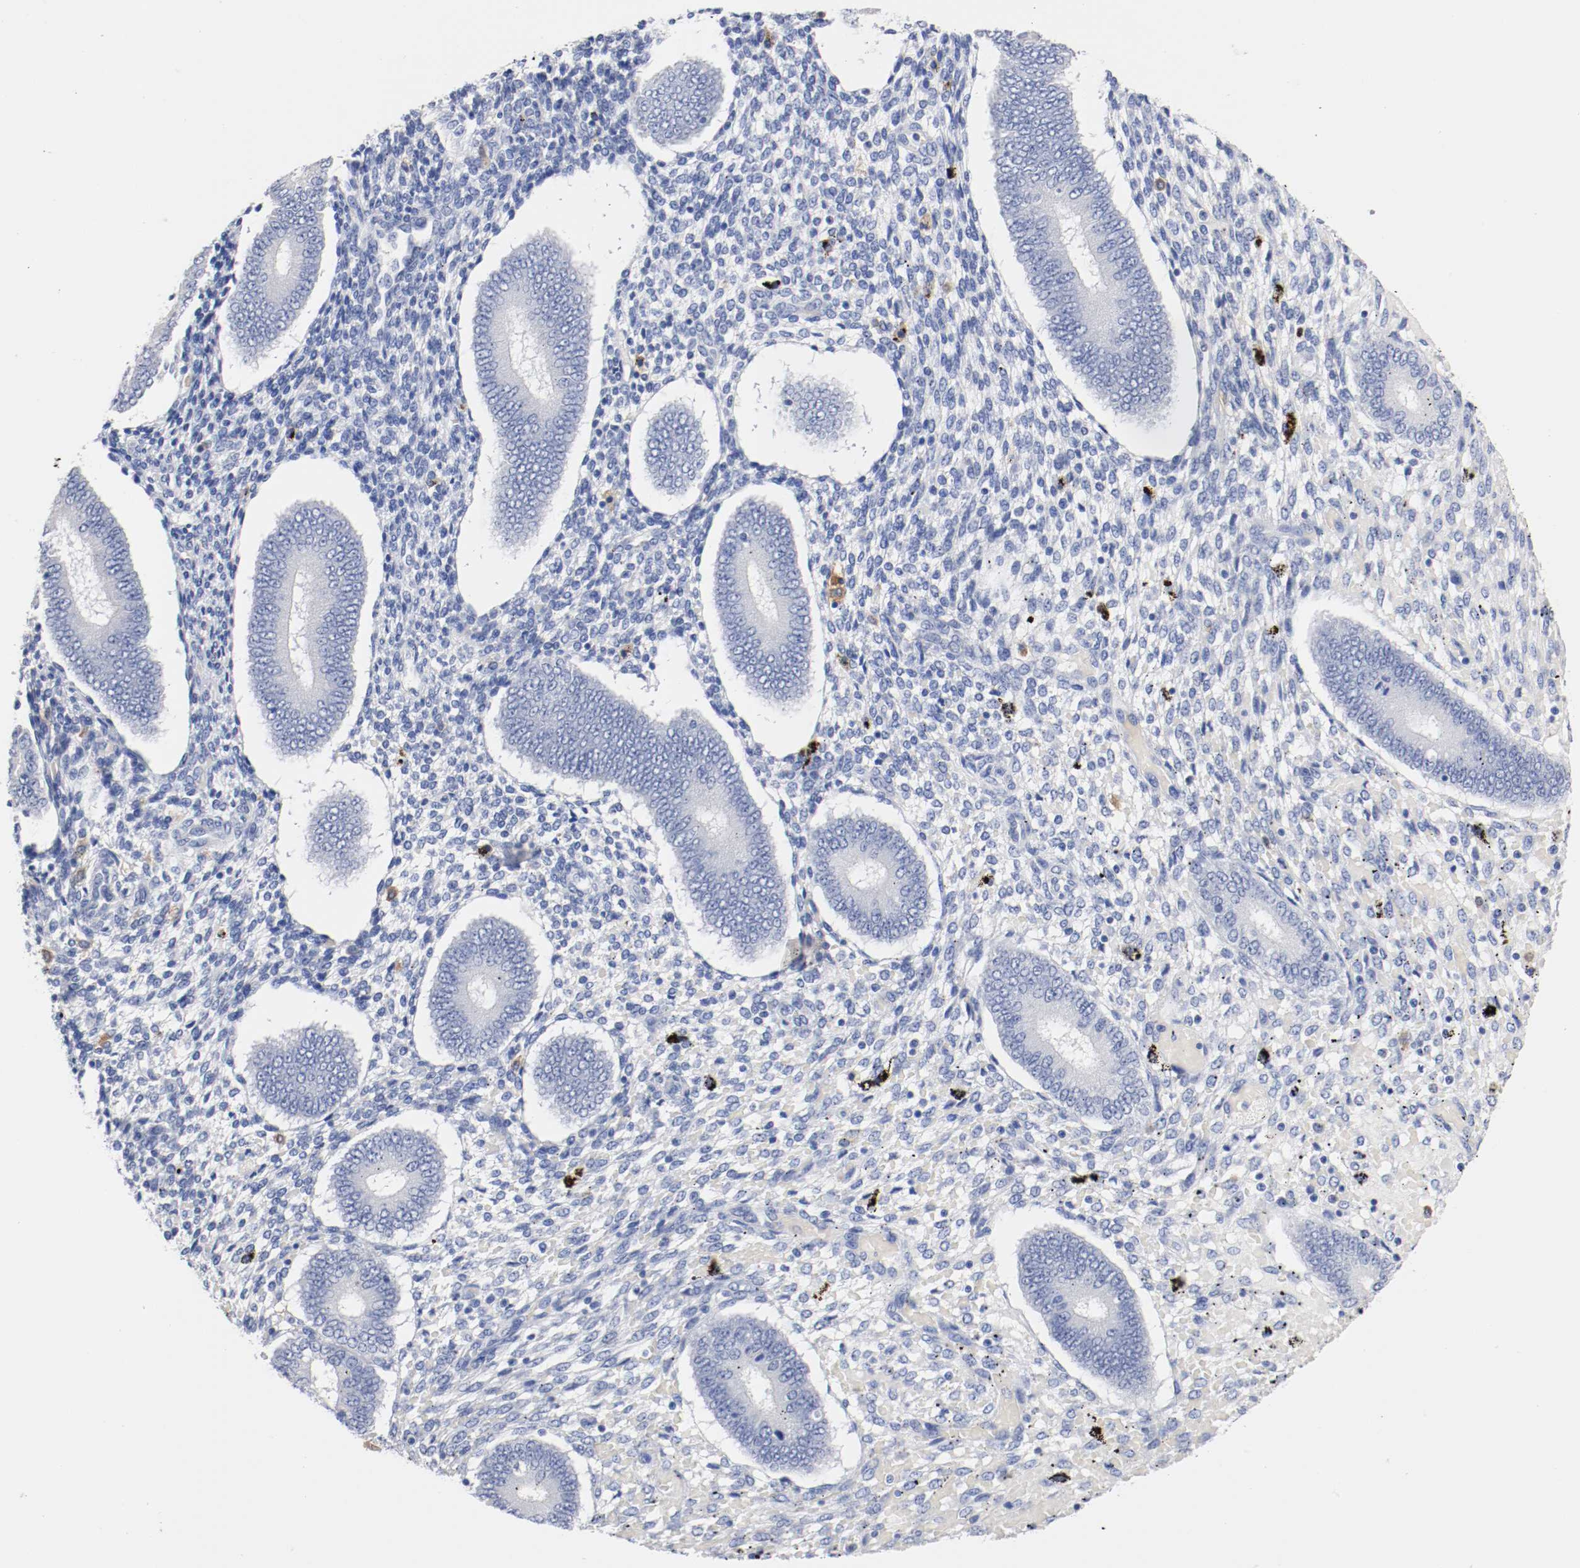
{"staining": {"intensity": "negative", "quantity": "none", "location": "none"}, "tissue": "endometrium", "cell_type": "Cells in endometrial stroma", "image_type": "normal", "snomed": [{"axis": "morphology", "description": "Normal tissue, NOS"}, {"axis": "topography", "description": "Endometrium"}], "caption": "Immunohistochemical staining of unremarkable endometrium displays no significant staining in cells in endometrial stroma. Nuclei are stained in blue.", "gene": "FGFBP1", "patient": {"sex": "female", "age": 42}}